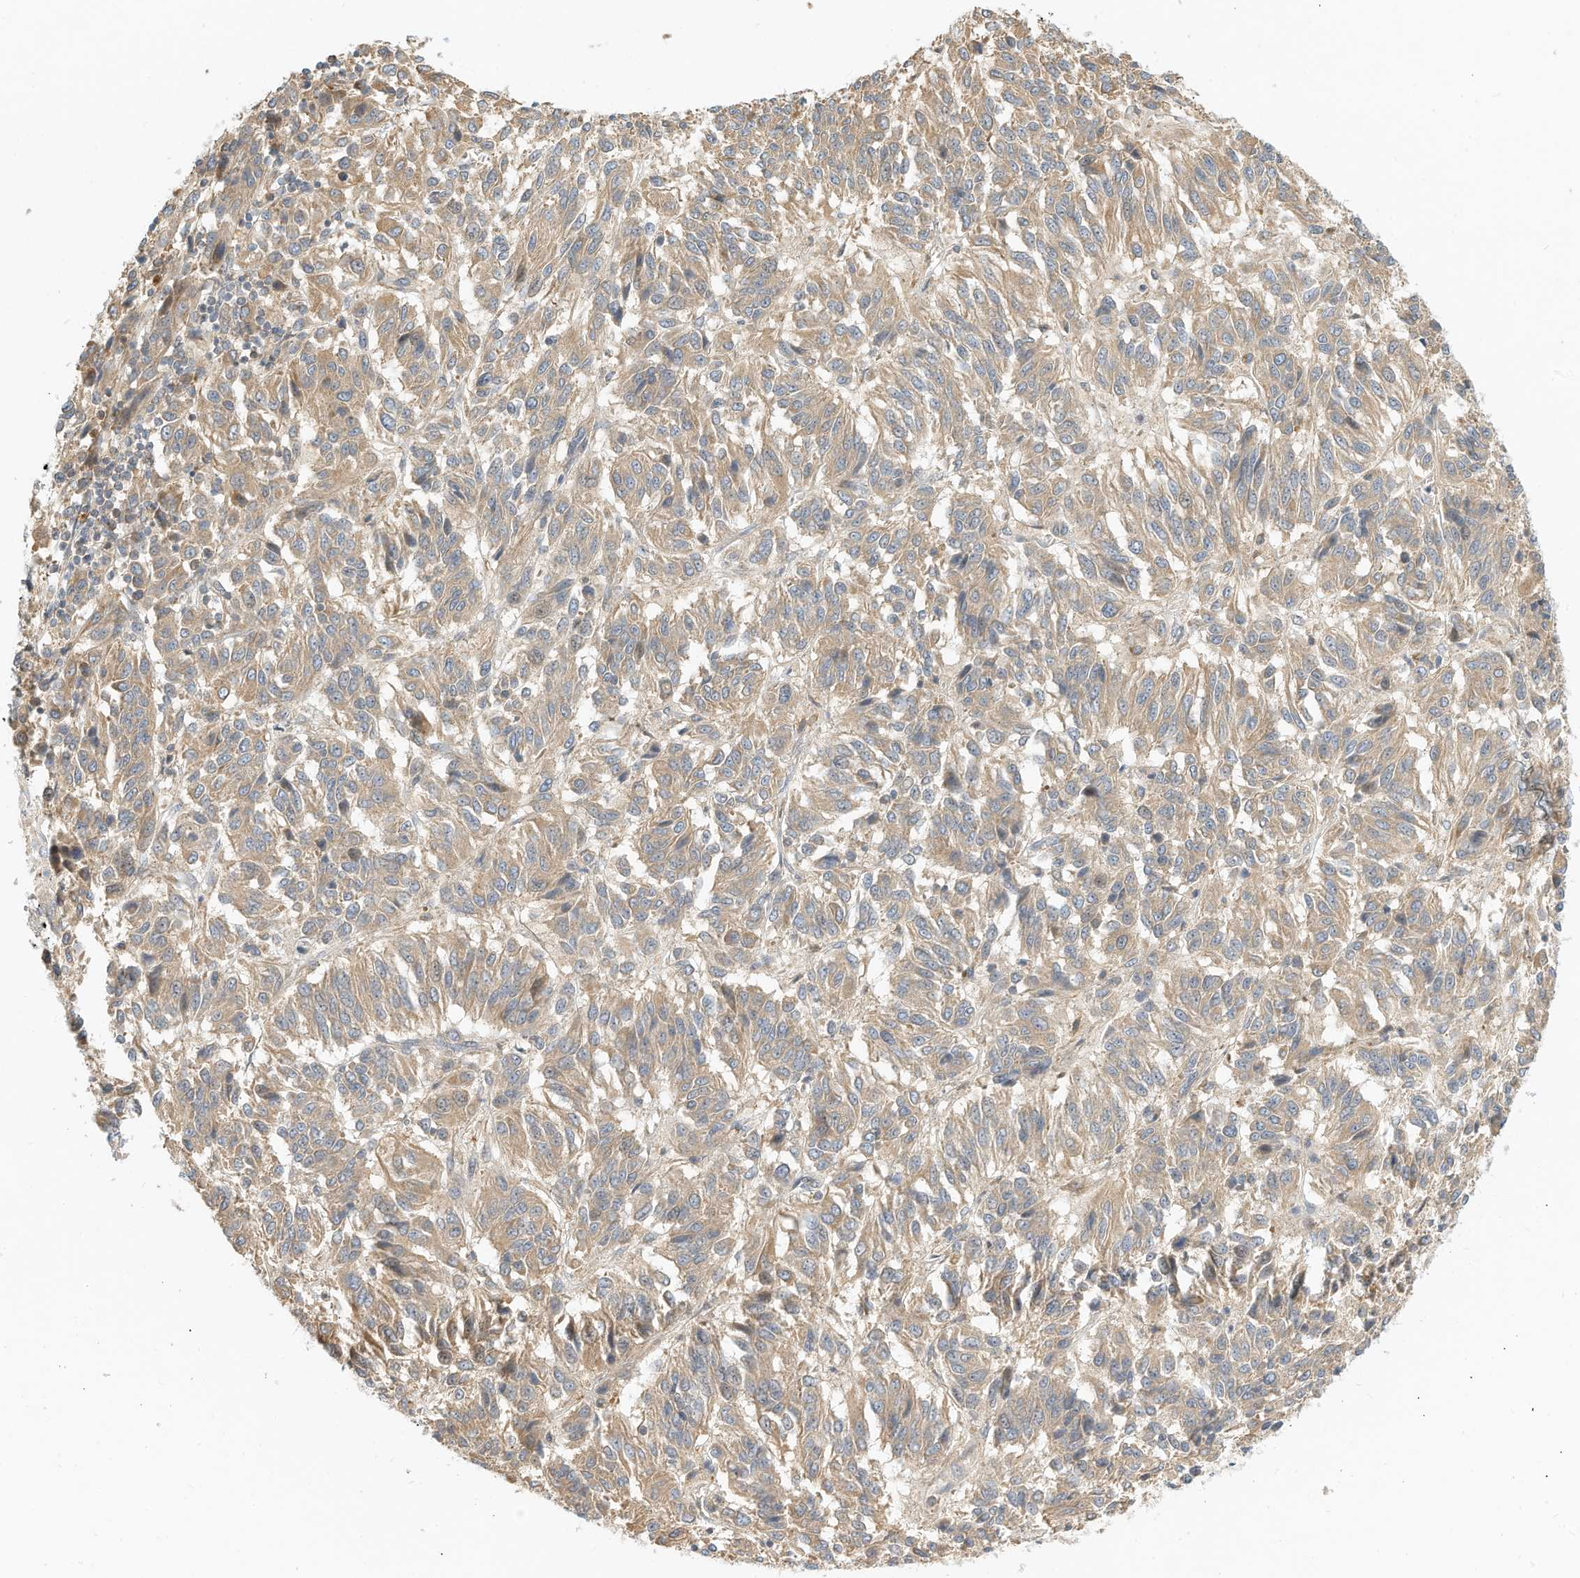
{"staining": {"intensity": "weak", "quantity": ">75%", "location": "cytoplasmic/membranous"}, "tissue": "melanoma", "cell_type": "Tumor cells", "image_type": "cancer", "snomed": [{"axis": "morphology", "description": "Malignant melanoma, Metastatic site"}, {"axis": "topography", "description": "Lung"}], "caption": "Protein staining by immunohistochemistry (IHC) demonstrates weak cytoplasmic/membranous positivity in about >75% of tumor cells in melanoma. Nuclei are stained in blue.", "gene": "OFD1", "patient": {"sex": "male", "age": 64}}